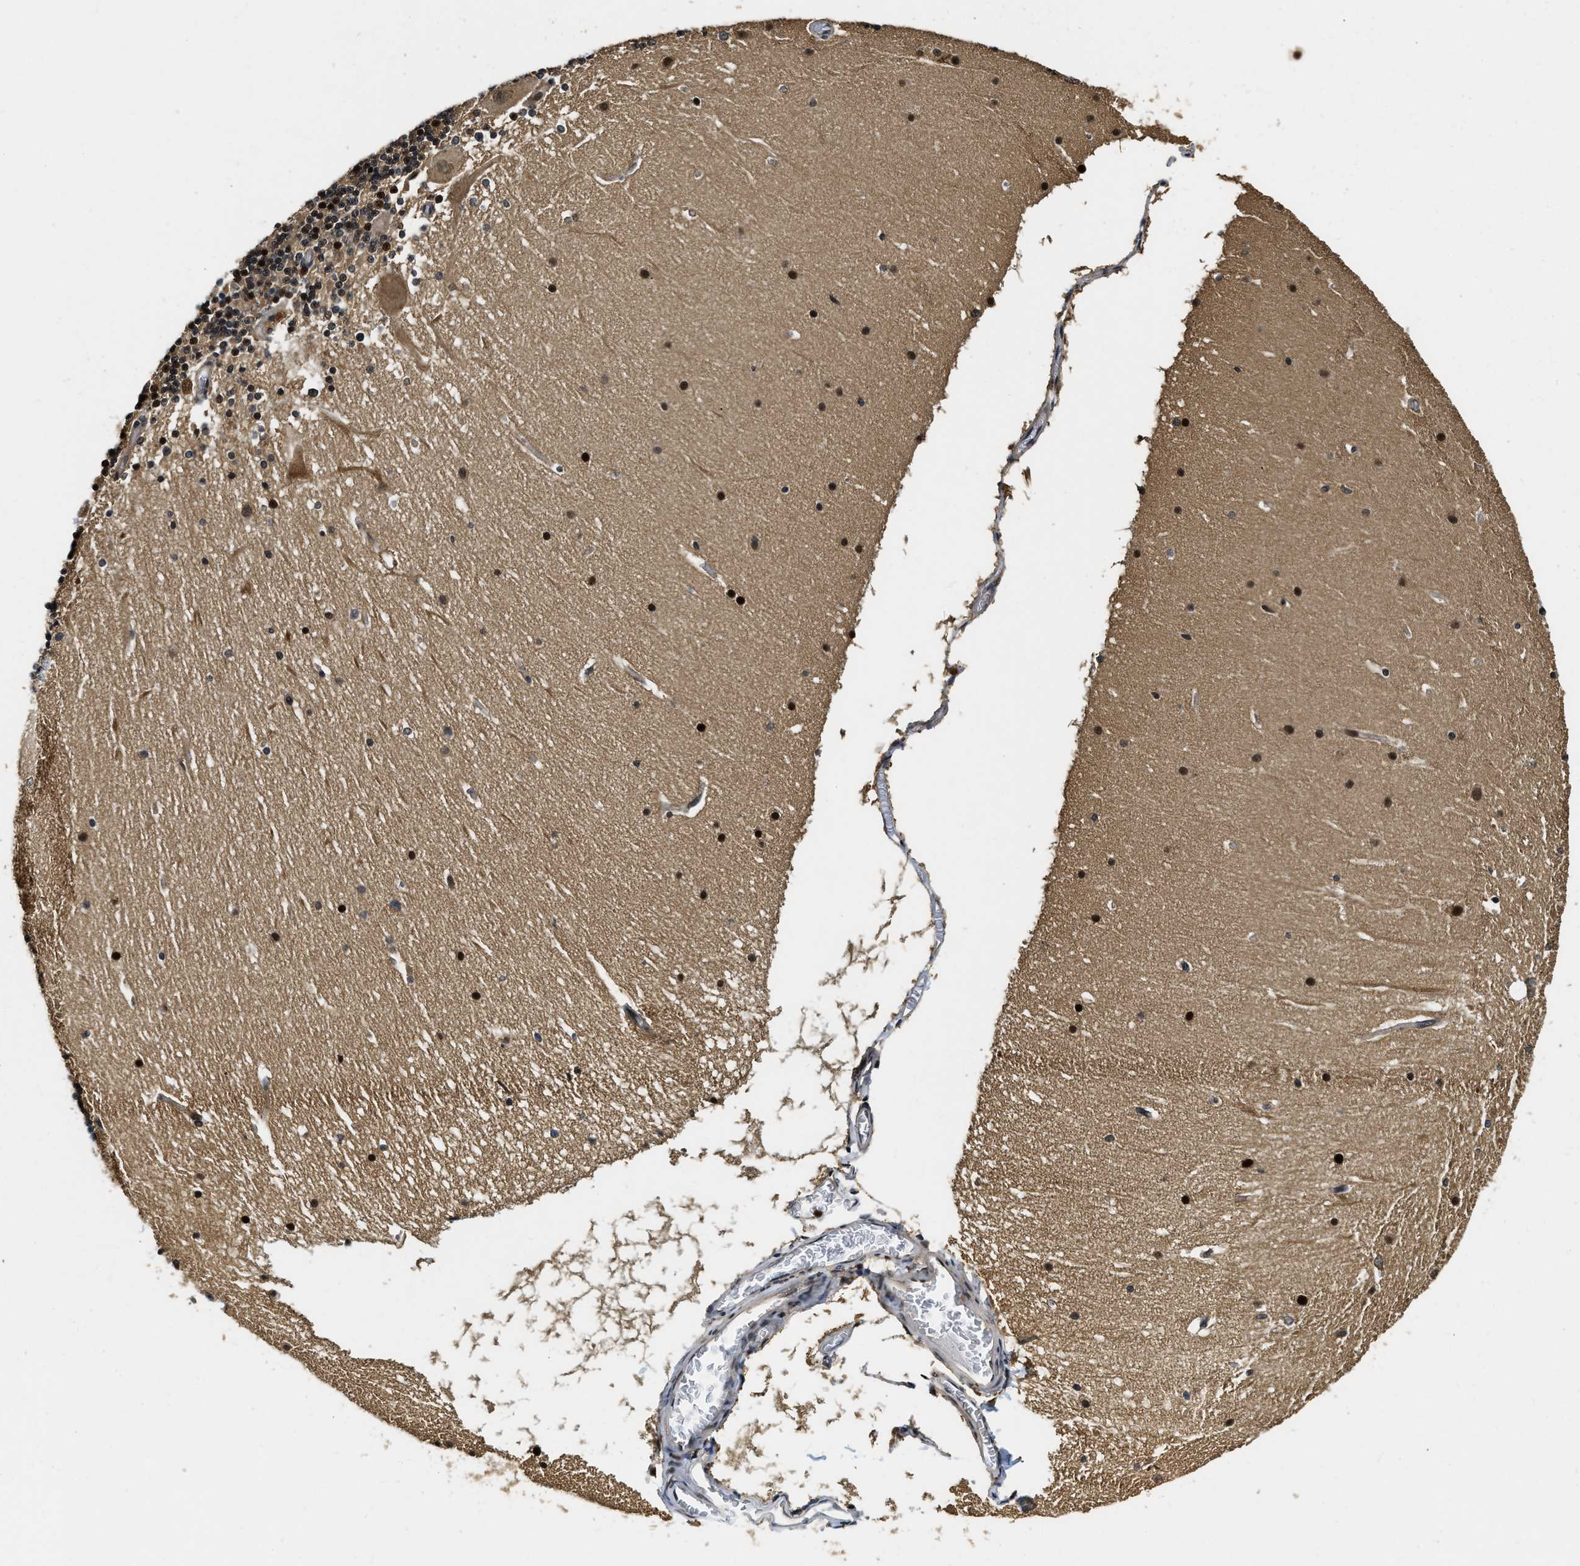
{"staining": {"intensity": "strong", "quantity": ">75%", "location": "cytoplasmic/membranous,nuclear"}, "tissue": "cerebellum", "cell_type": "Cells in granular layer", "image_type": "normal", "snomed": [{"axis": "morphology", "description": "Normal tissue, NOS"}, {"axis": "topography", "description": "Cerebellum"}], "caption": "Protein analysis of benign cerebellum shows strong cytoplasmic/membranous,nuclear positivity in about >75% of cells in granular layer. Using DAB (brown) and hematoxylin (blue) stains, captured at high magnification using brightfield microscopy.", "gene": "ADSL", "patient": {"sex": "female", "age": 19}}